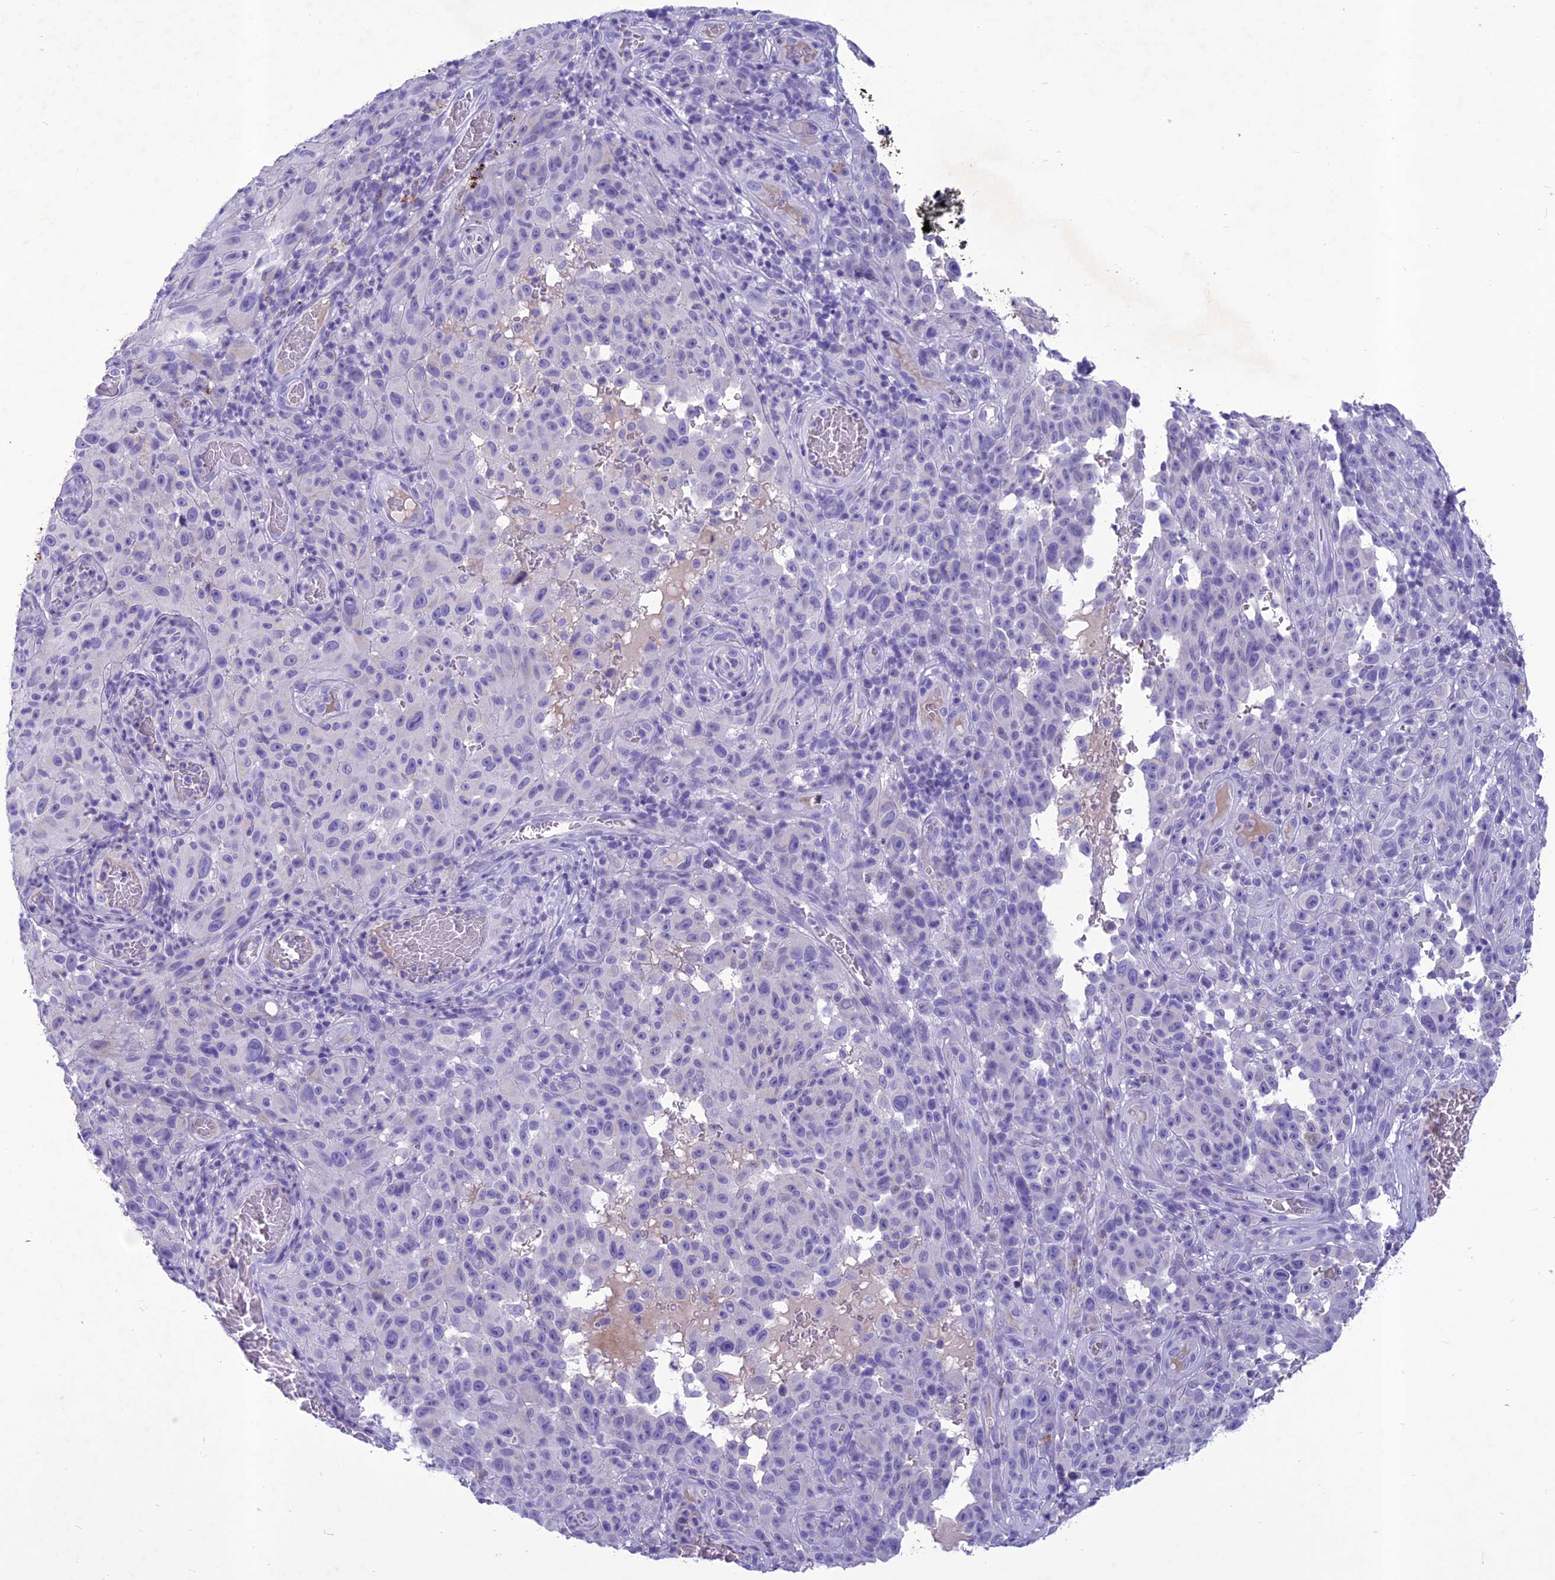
{"staining": {"intensity": "negative", "quantity": "none", "location": "none"}, "tissue": "melanoma", "cell_type": "Tumor cells", "image_type": "cancer", "snomed": [{"axis": "morphology", "description": "Malignant melanoma, NOS"}, {"axis": "topography", "description": "Skin"}], "caption": "Human melanoma stained for a protein using IHC reveals no expression in tumor cells.", "gene": "IFT172", "patient": {"sex": "female", "age": 82}}